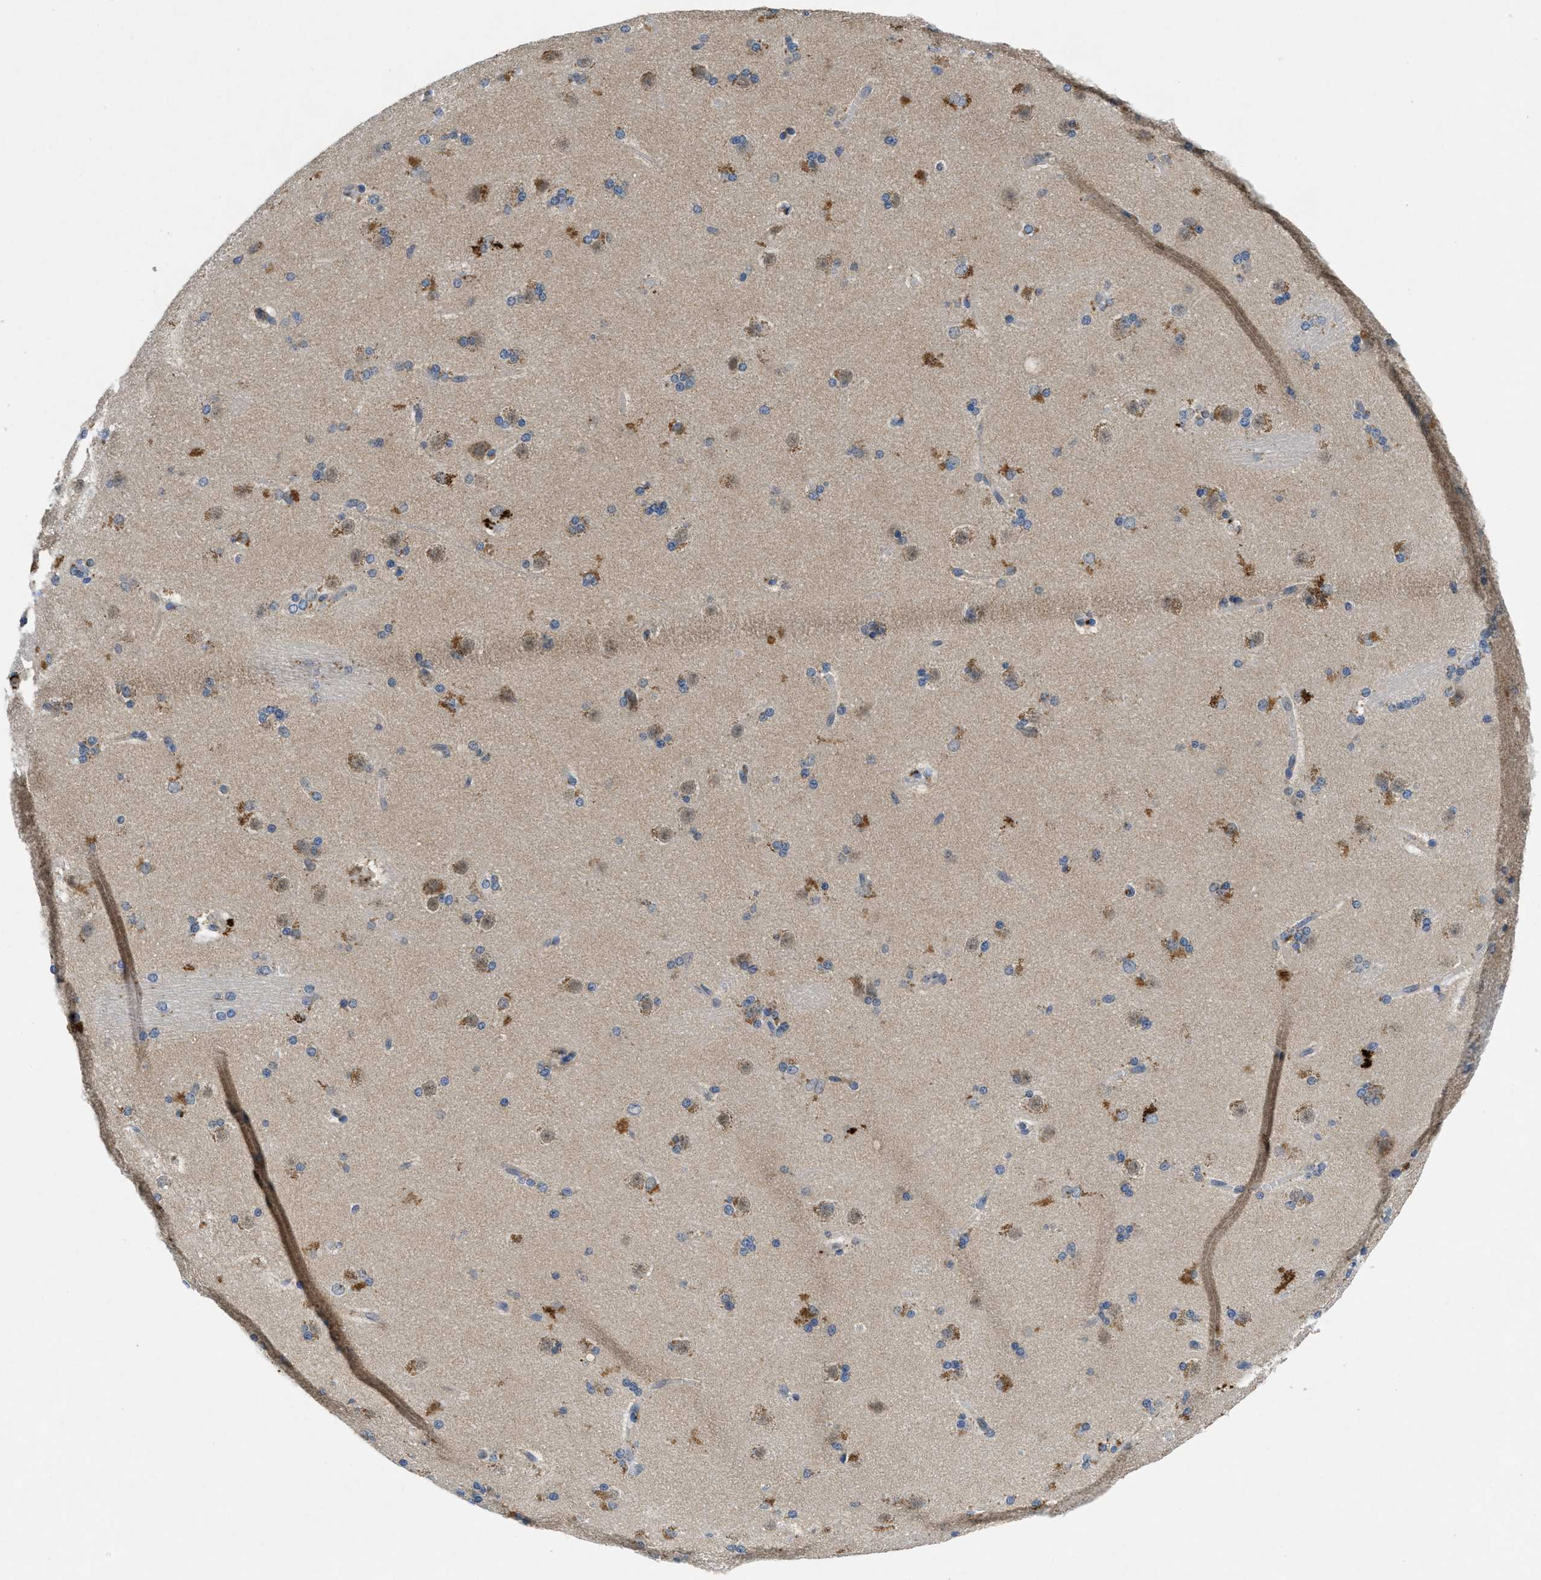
{"staining": {"intensity": "moderate", "quantity": "<25%", "location": "cytoplasmic/membranous"}, "tissue": "caudate", "cell_type": "Glial cells", "image_type": "normal", "snomed": [{"axis": "morphology", "description": "Normal tissue, NOS"}, {"axis": "topography", "description": "Lateral ventricle wall"}], "caption": "This photomicrograph displays IHC staining of unremarkable caudate, with low moderate cytoplasmic/membranous staining in approximately <25% of glial cells.", "gene": "PNKD", "patient": {"sex": "female", "age": 19}}